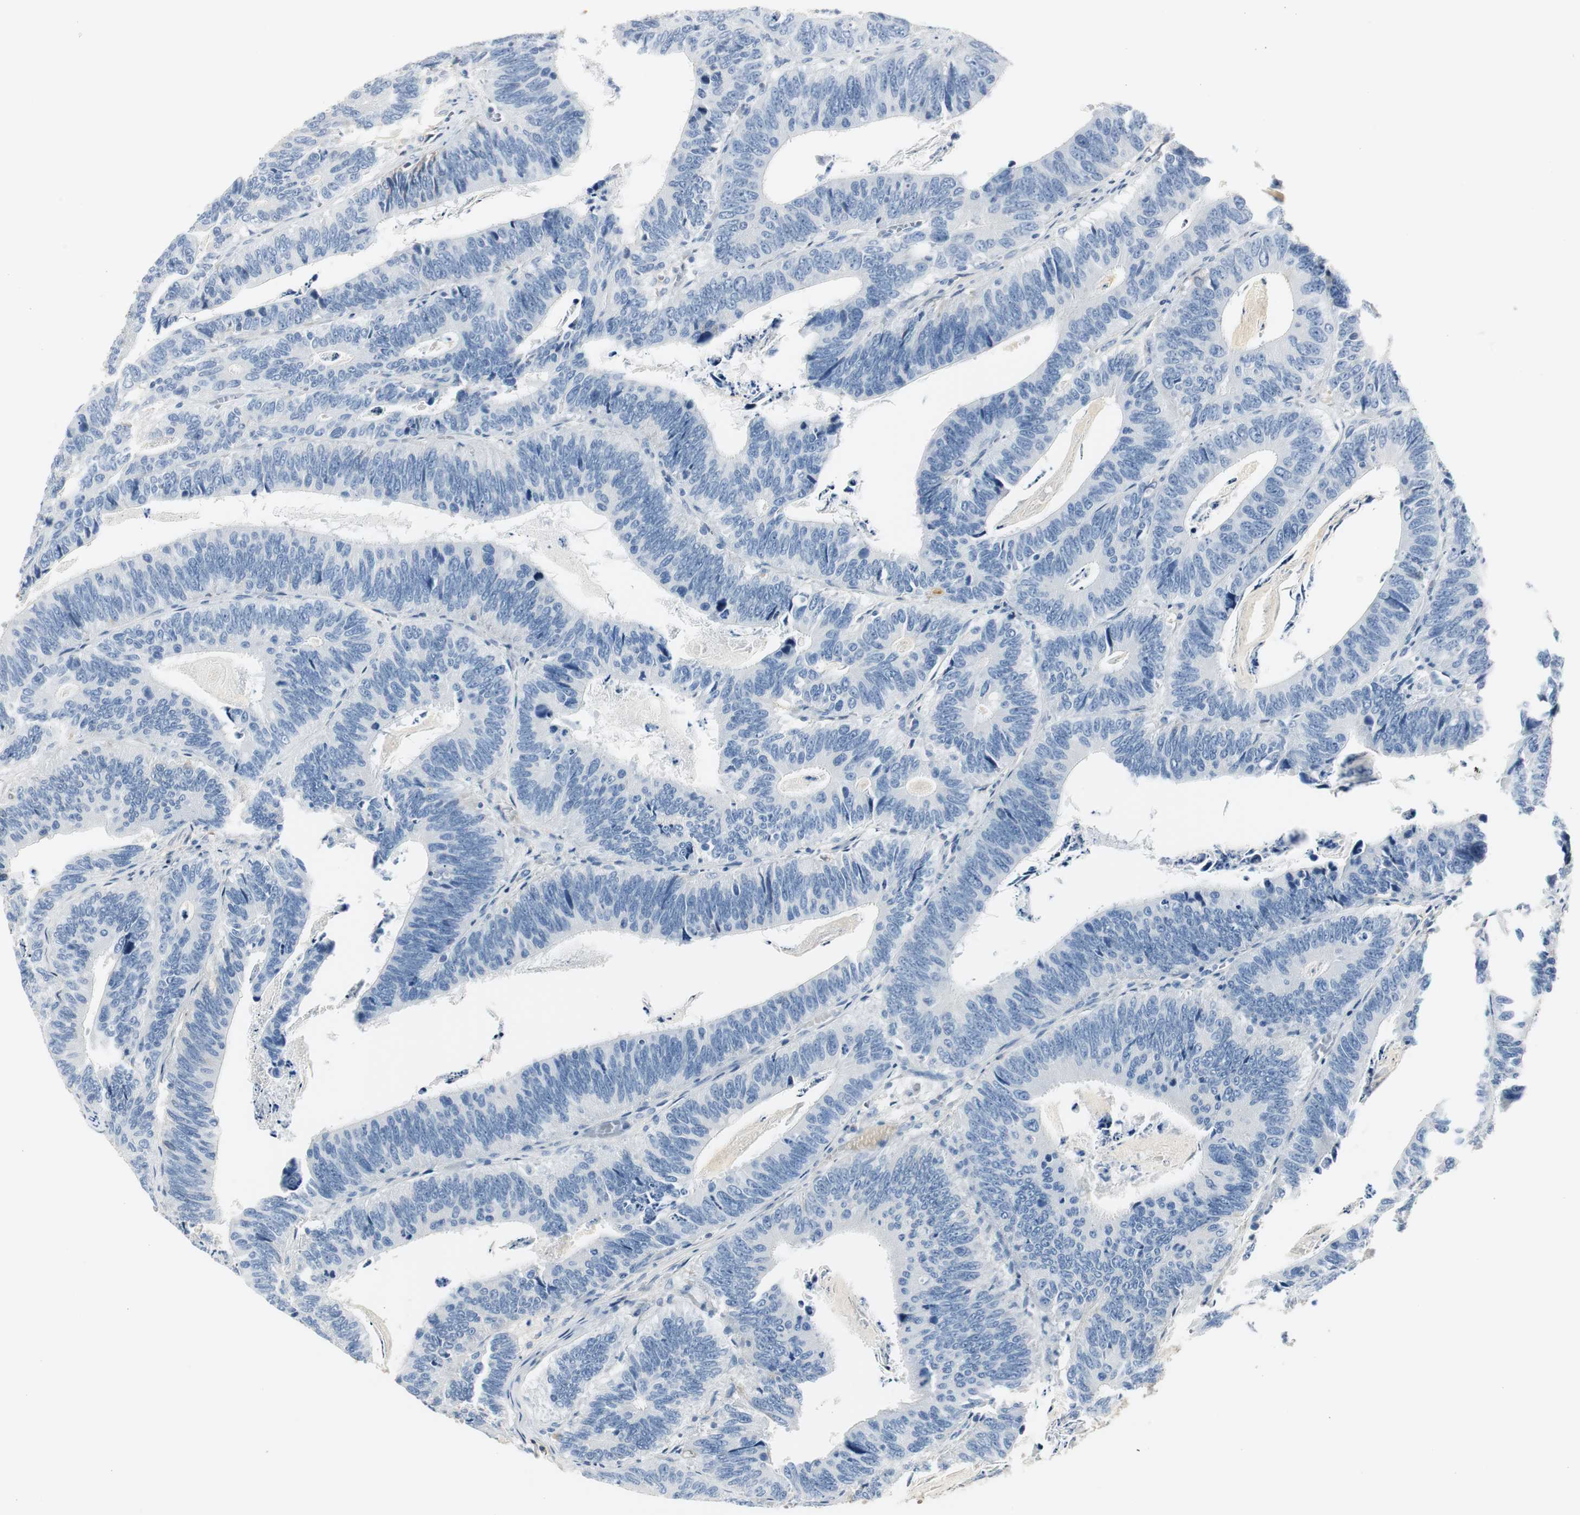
{"staining": {"intensity": "negative", "quantity": "none", "location": "none"}, "tissue": "colorectal cancer", "cell_type": "Tumor cells", "image_type": "cancer", "snomed": [{"axis": "morphology", "description": "Adenocarcinoma, NOS"}, {"axis": "topography", "description": "Colon"}], "caption": "An image of adenocarcinoma (colorectal) stained for a protein exhibits no brown staining in tumor cells.", "gene": "SERPINF1", "patient": {"sex": "male", "age": 72}}